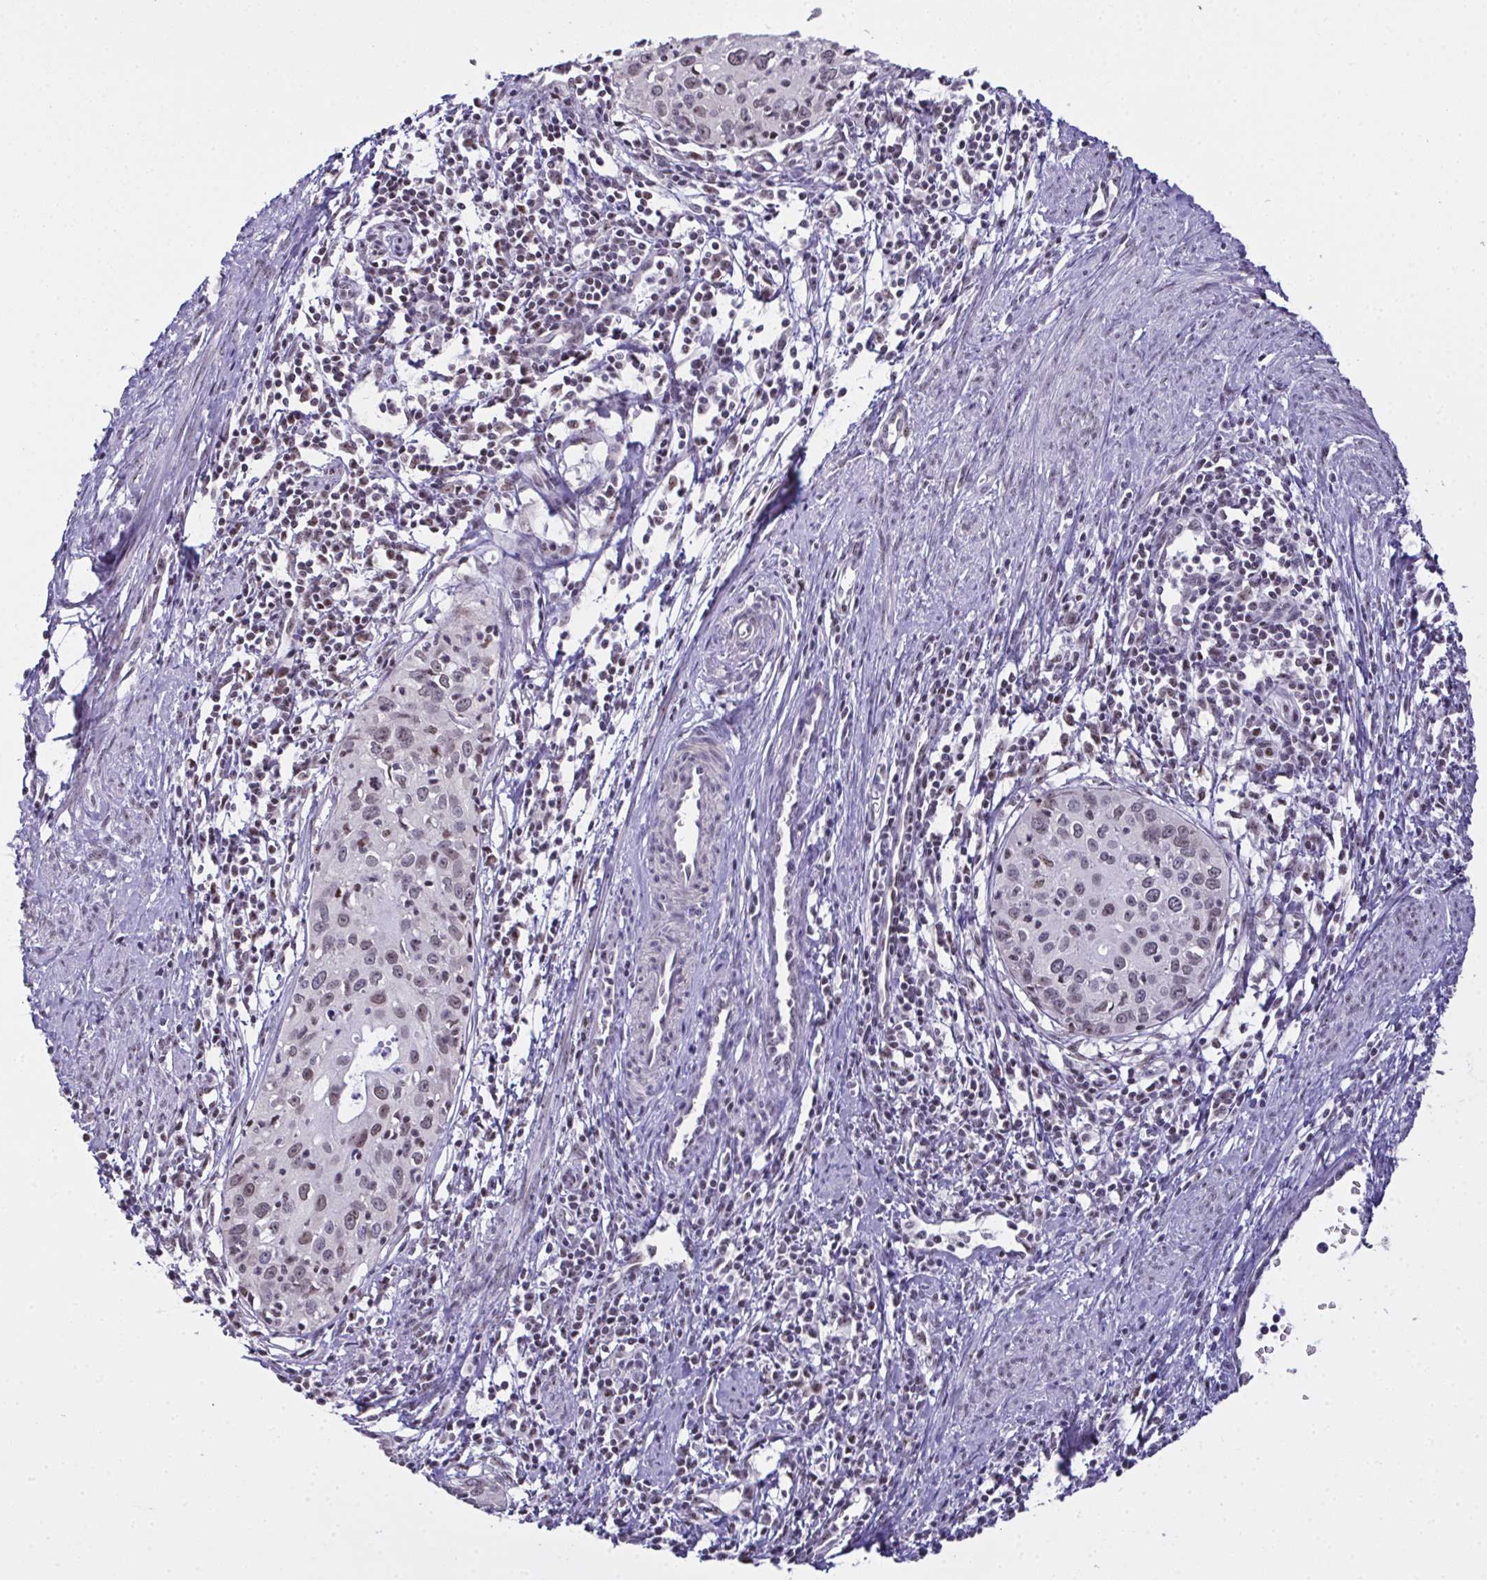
{"staining": {"intensity": "weak", "quantity": "25%-75%", "location": "nuclear"}, "tissue": "cervical cancer", "cell_type": "Tumor cells", "image_type": "cancer", "snomed": [{"axis": "morphology", "description": "Squamous cell carcinoma, NOS"}, {"axis": "topography", "description": "Cervix"}], "caption": "Immunohistochemistry (IHC) photomicrograph of neoplastic tissue: human cervical squamous cell carcinoma stained using immunohistochemistry (IHC) exhibits low levels of weak protein expression localized specifically in the nuclear of tumor cells, appearing as a nuclear brown color.", "gene": "ZNF800", "patient": {"sex": "female", "age": 40}}